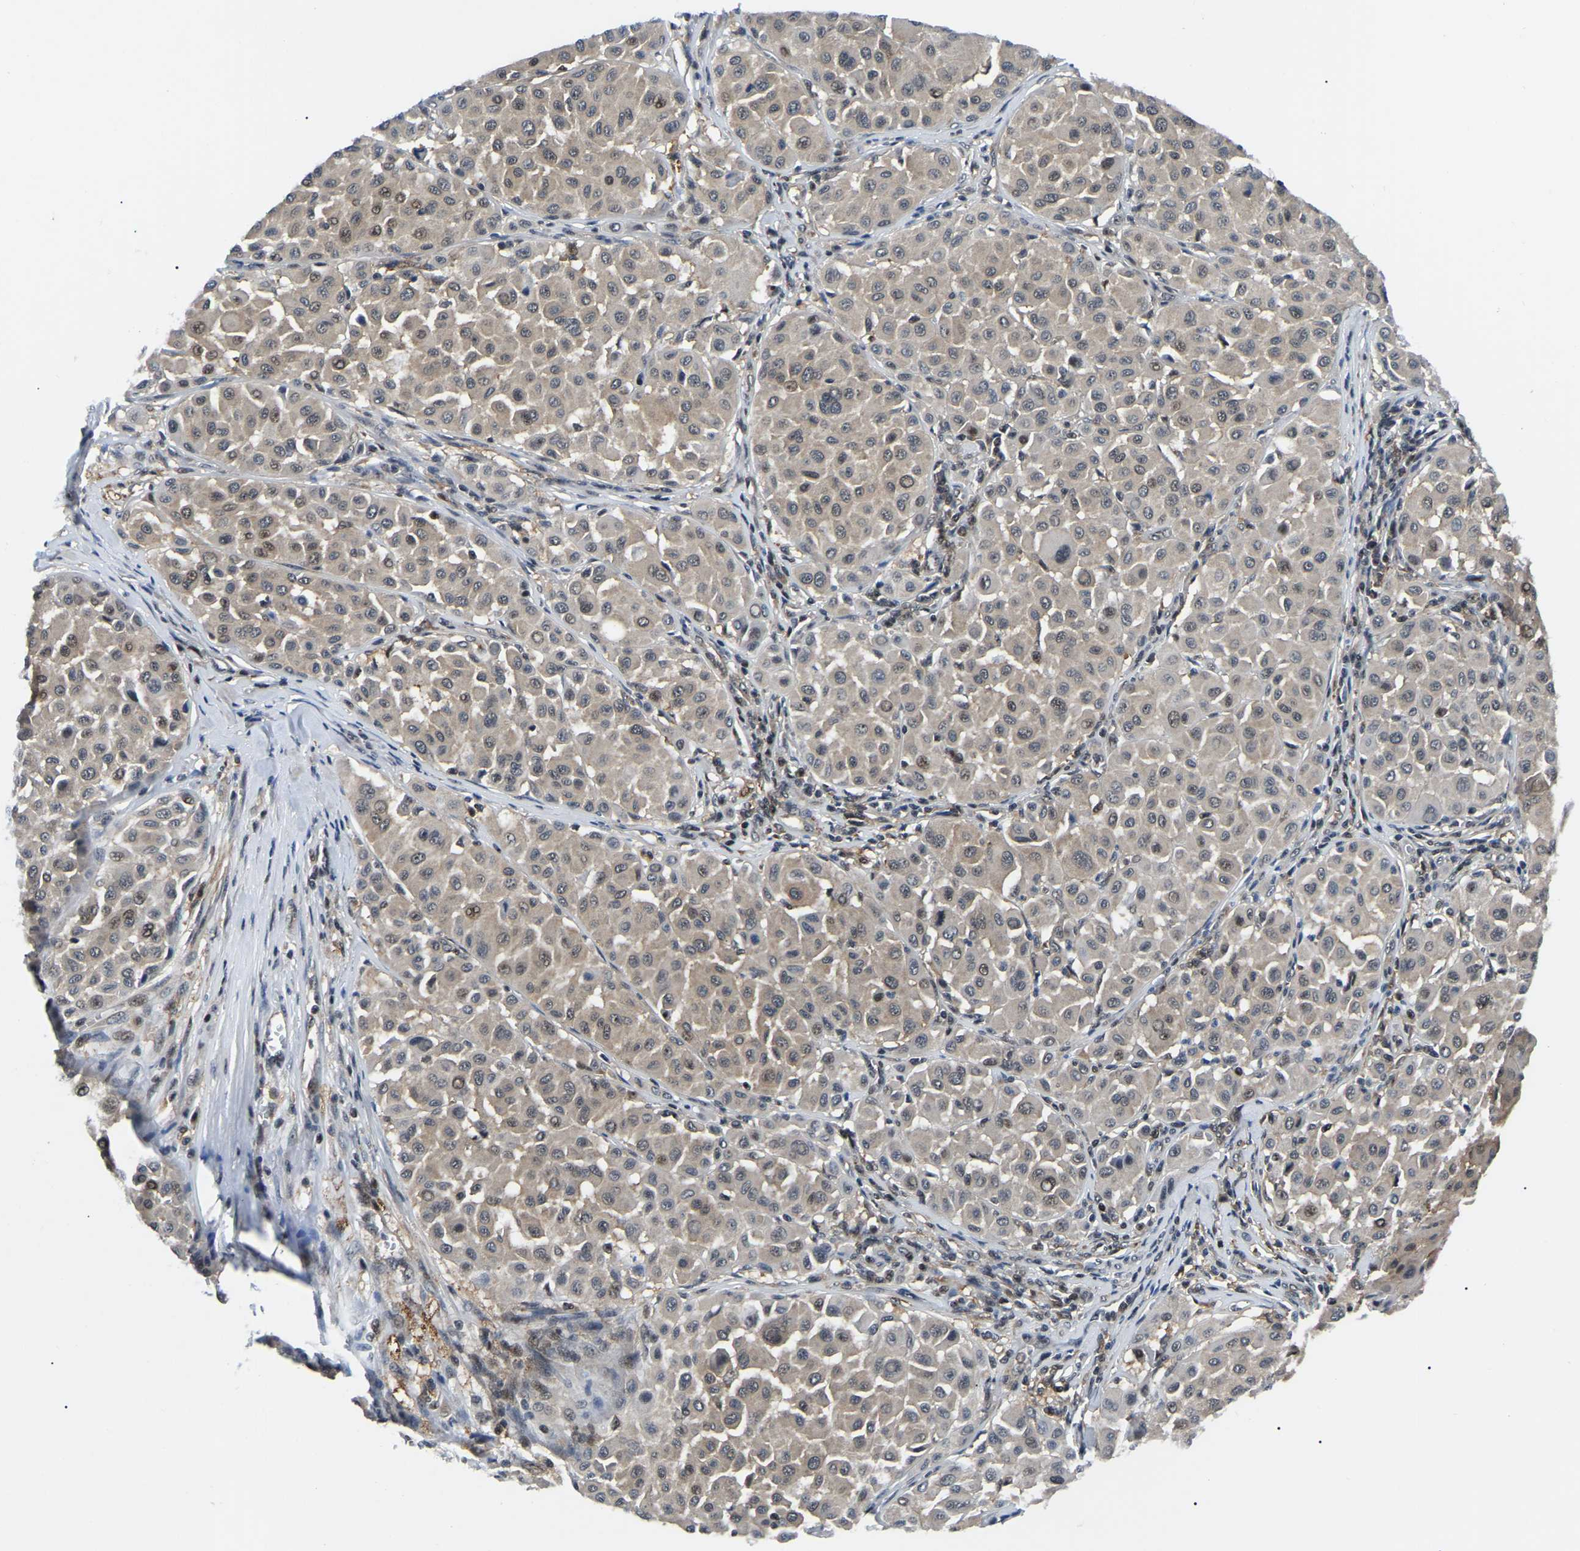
{"staining": {"intensity": "weak", "quantity": ">75%", "location": "cytoplasmic/membranous,nuclear"}, "tissue": "melanoma", "cell_type": "Tumor cells", "image_type": "cancer", "snomed": [{"axis": "morphology", "description": "Malignant melanoma, Metastatic site"}, {"axis": "topography", "description": "Soft tissue"}], "caption": "A brown stain shows weak cytoplasmic/membranous and nuclear staining of a protein in melanoma tumor cells. (IHC, brightfield microscopy, high magnification).", "gene": "RRP1B", "patient": {"sex": "male", "age": 41}}